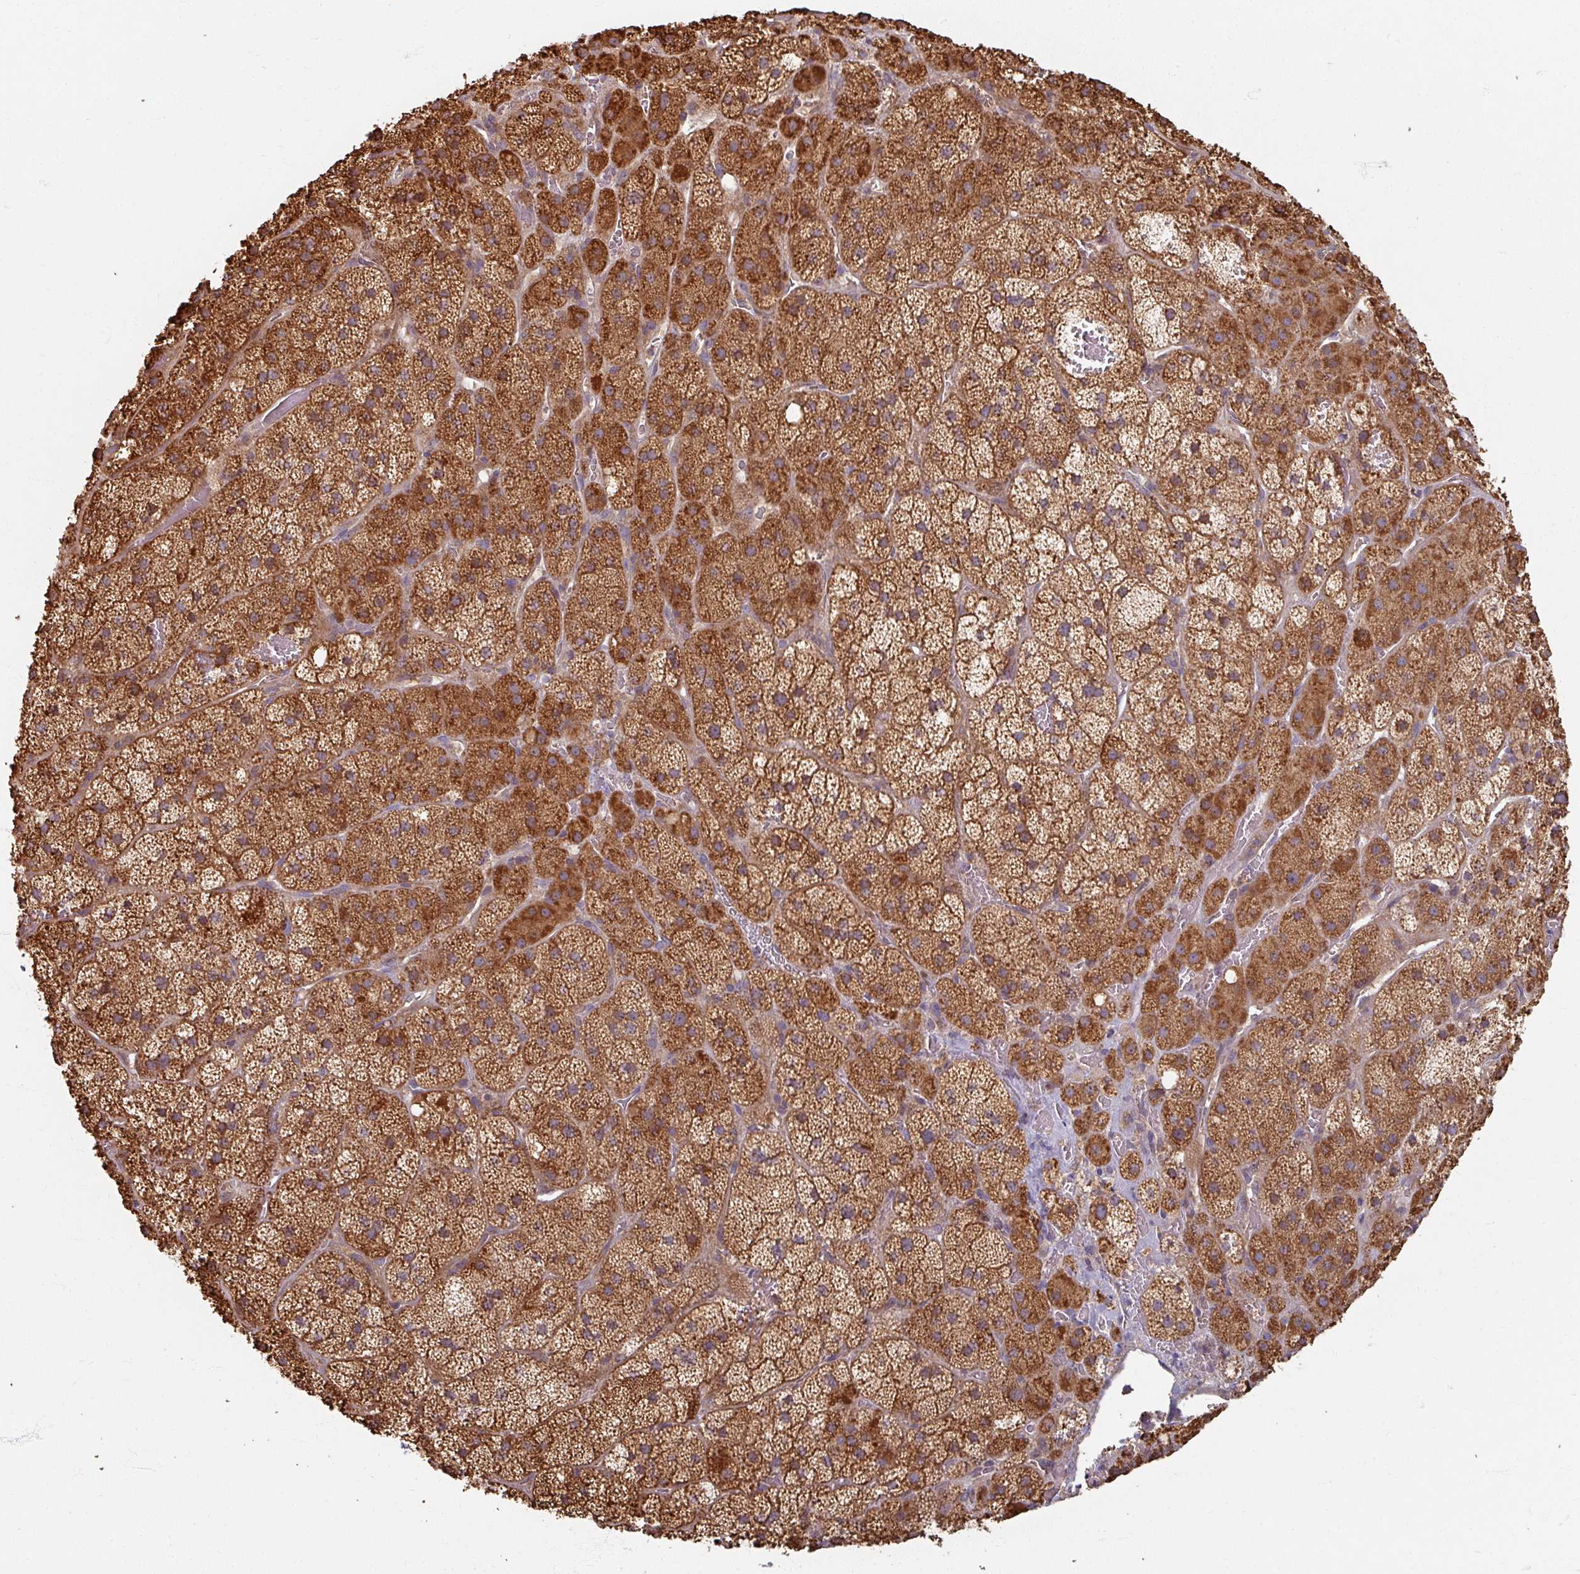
{"staining": {"intensity": "strong", "quantity": ">75%", "location": "cytoplasmic/membranous"}, "tissue": "adrenal gland", "cell_type": "Glandular cells", "image_type": "normal", "snomed": [{"axis": "morphology", "description": "Normal tissue, NOS"}, {"axis": "topography", "description": "Adrenal gland"}], "caption": "Immunohistochemical staining of benign human adrenal gland displays high levels of strong cytoplasmic/membranous positivity in approximately >75% of glandular cells.", "gene": "CCDC68", "patient": {"sex": "male", "age": 57}}